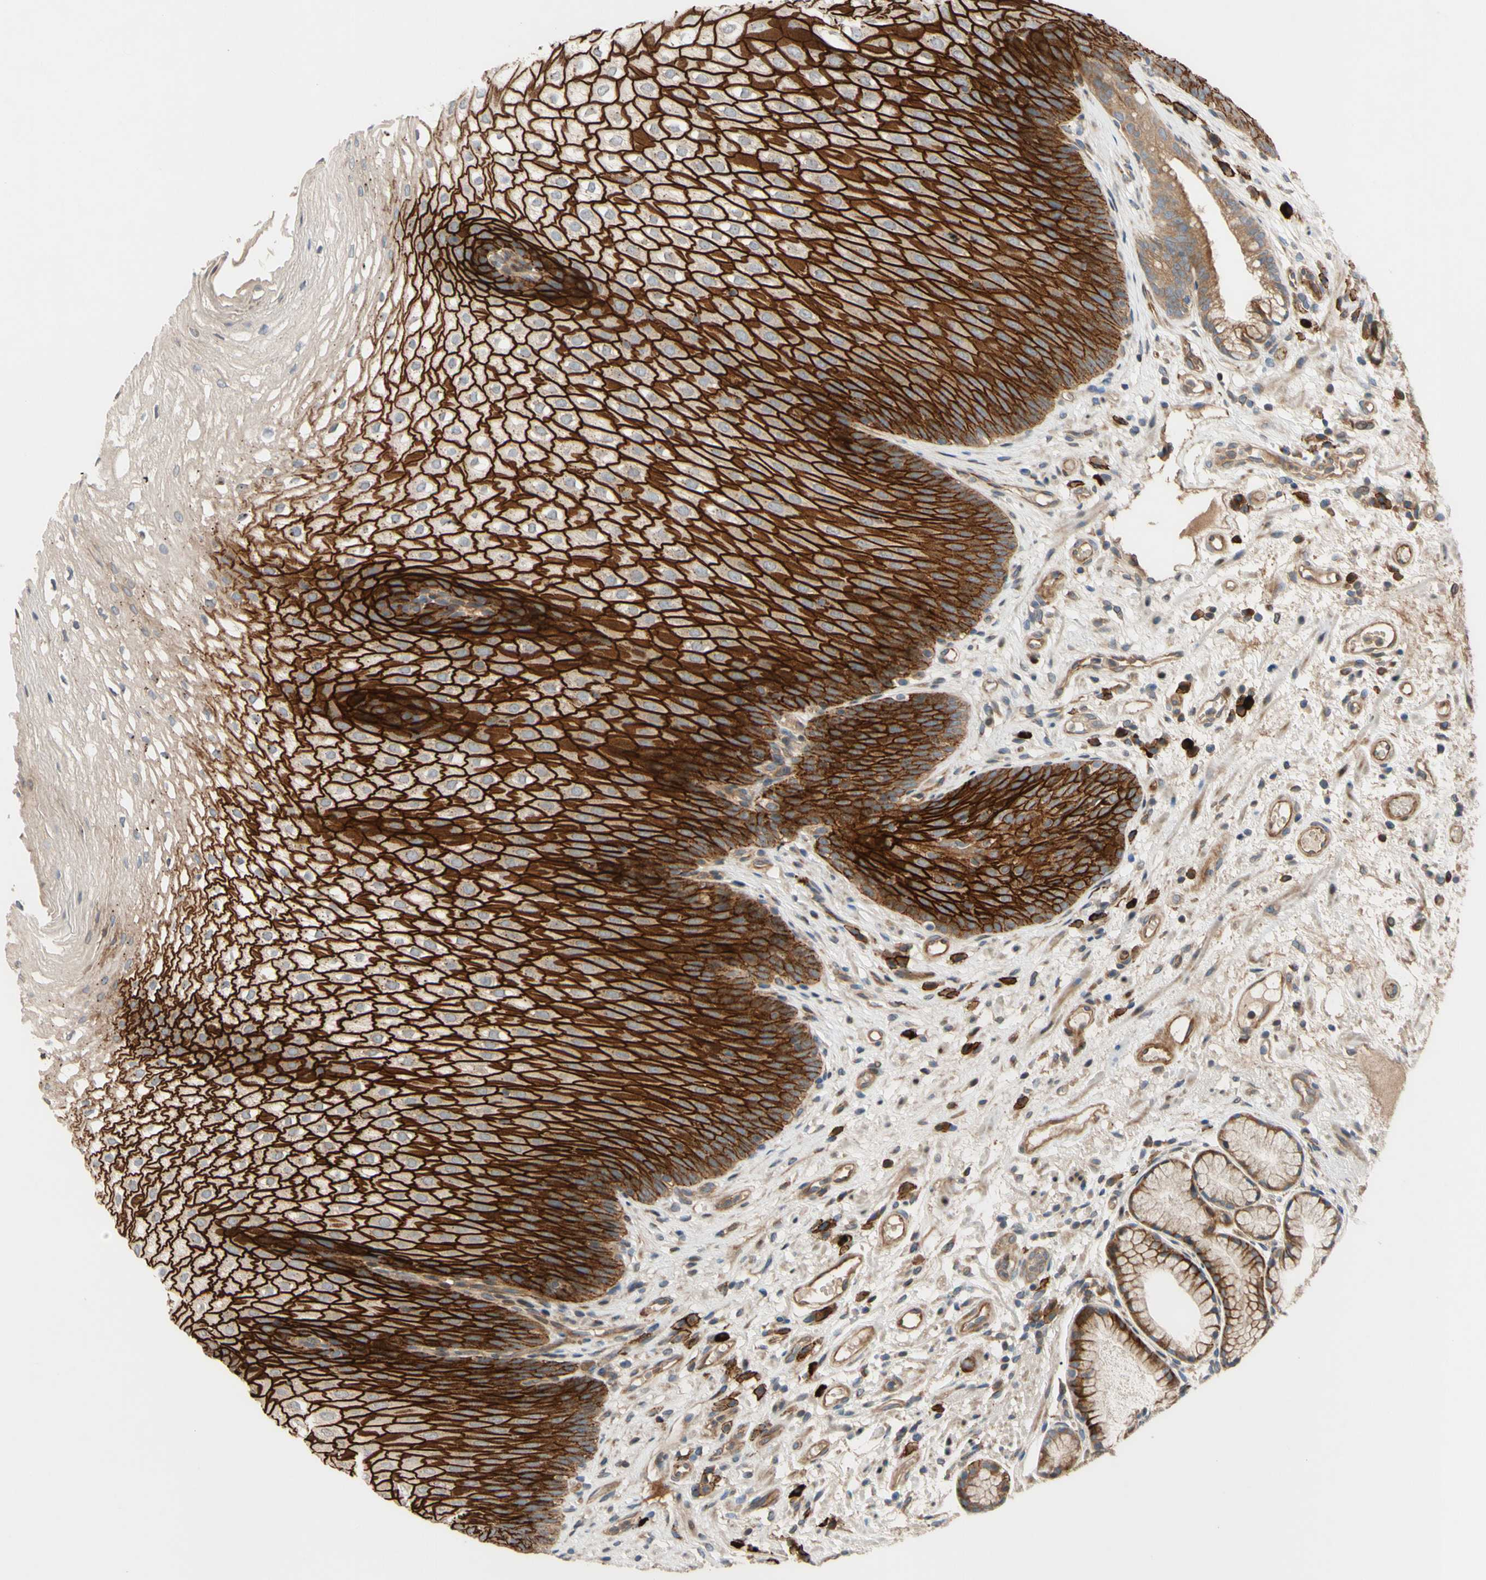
{"staining": {"intensity": "moderate", "quantity": ">75%", "location": "cytoplasmic/membranous"}, "tissue": "stomach", "cell_type": "Glandular cells", "image_type": "normal", "snomed": [{"axis": "morphology", "description": "Normal tissue, NOS"}, {"axis": "topography", "description": "Stomach, upper"}], "caption": "A histopathology image of human stomach stained for a protein exhibits moderate cytoplasmic/membranous brown staining in glandular cells. The protein of interest is stained brown, and the nuclei are stained in blue (DAB (3,3'-diaminobenzidine) IHC with brightfield microscopy, high magnification).", "gene": "SPTLC1", "patient": {"sex": "male", "age": 72}}